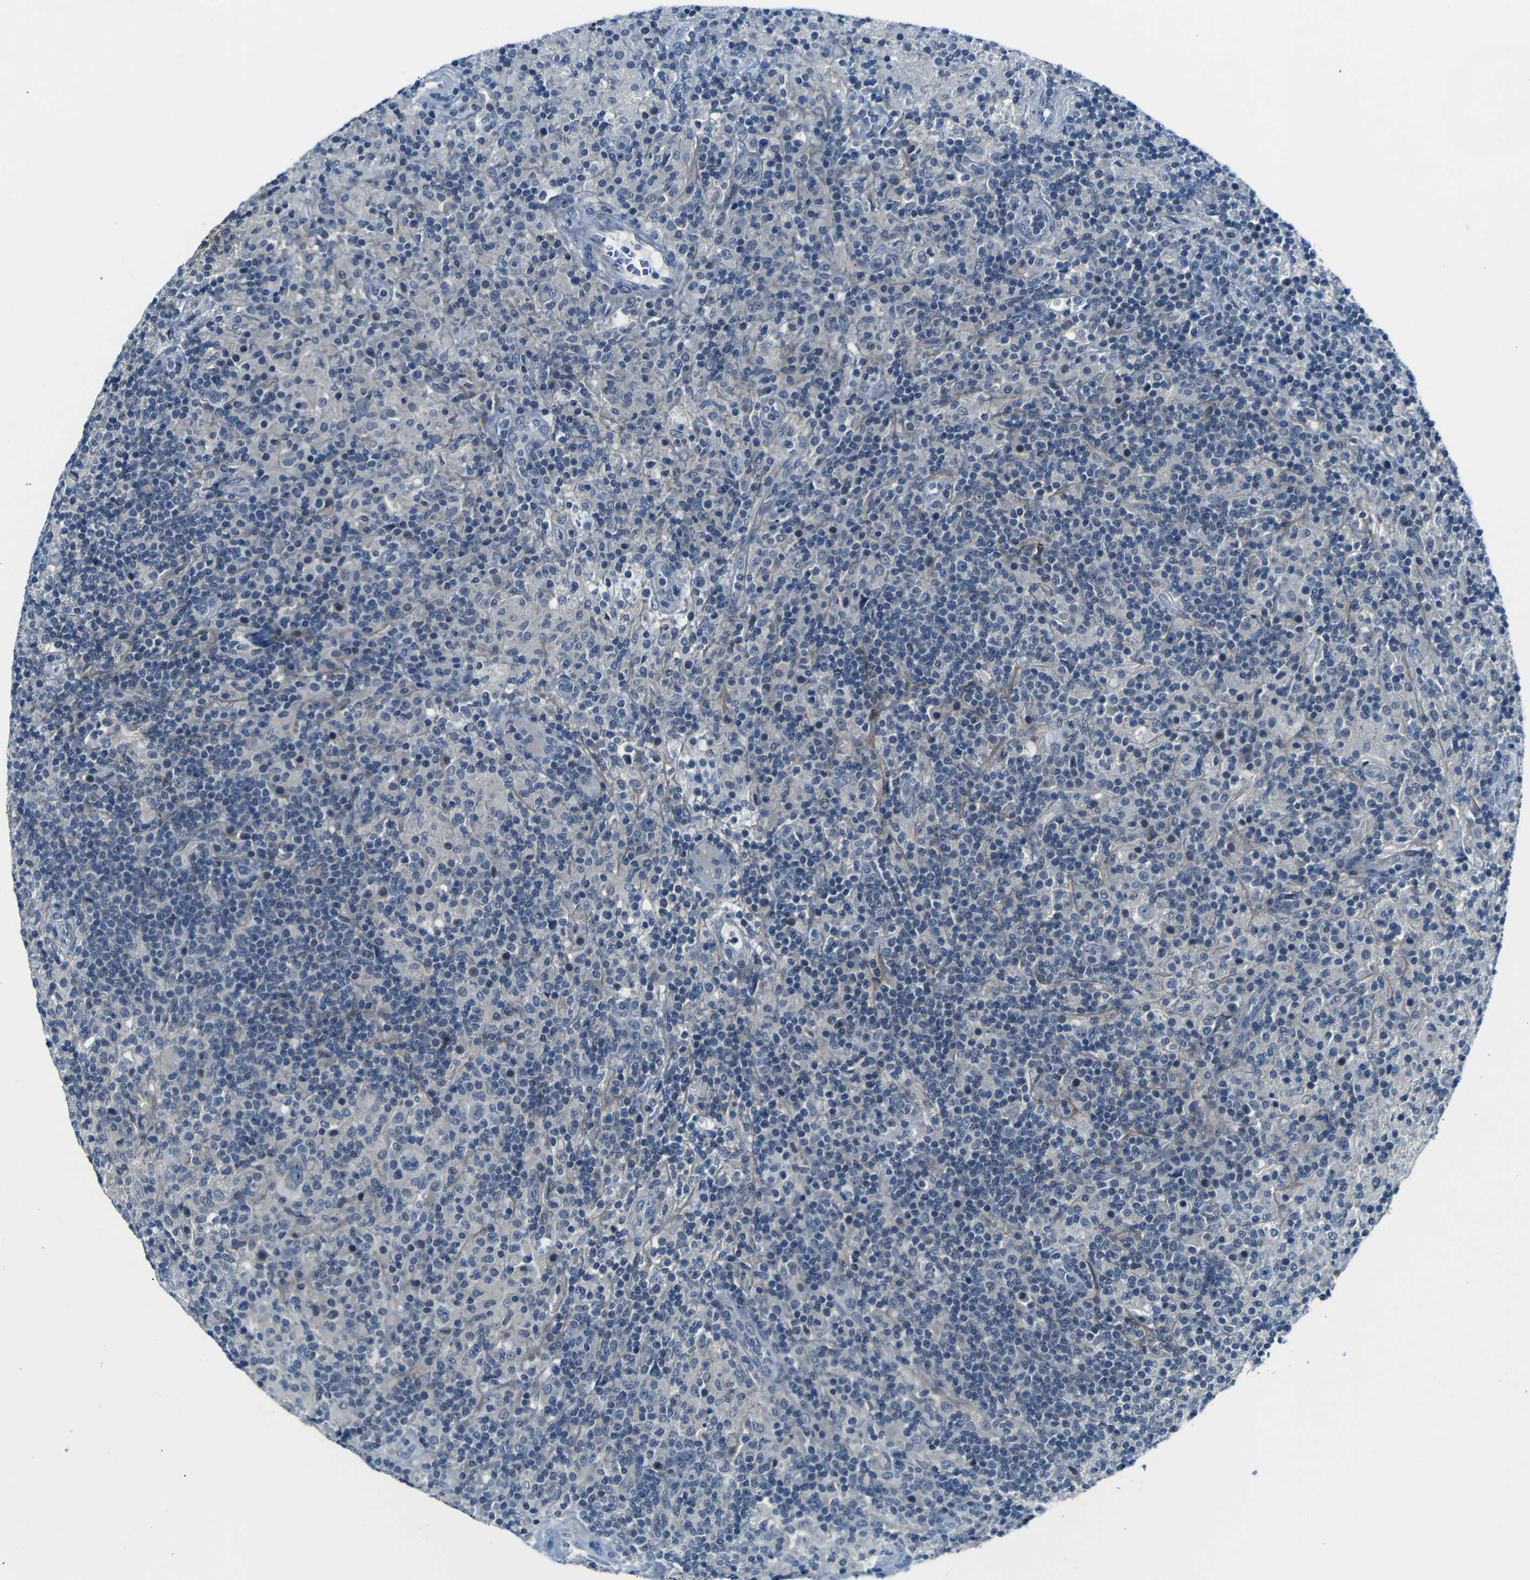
{"staining": {"intensity": "negative", "quantity": "none", "location": "none"}, "tissue": "lymphoma", "cell_type": "Tumor cells", "image_type": "cancer", "snomed": [{"axis": "morphology", "description": "Hodgkin's disease, NOS"}, {"axis": "topography", "description": "Lymph node"}], "caption": "Hodgkin's disease stained for a protein using immunohistochemistry (IHC) displays no positivity tumor cells.", "gene": "ANK3", "patient": {"sex": "male", "age": 70}}